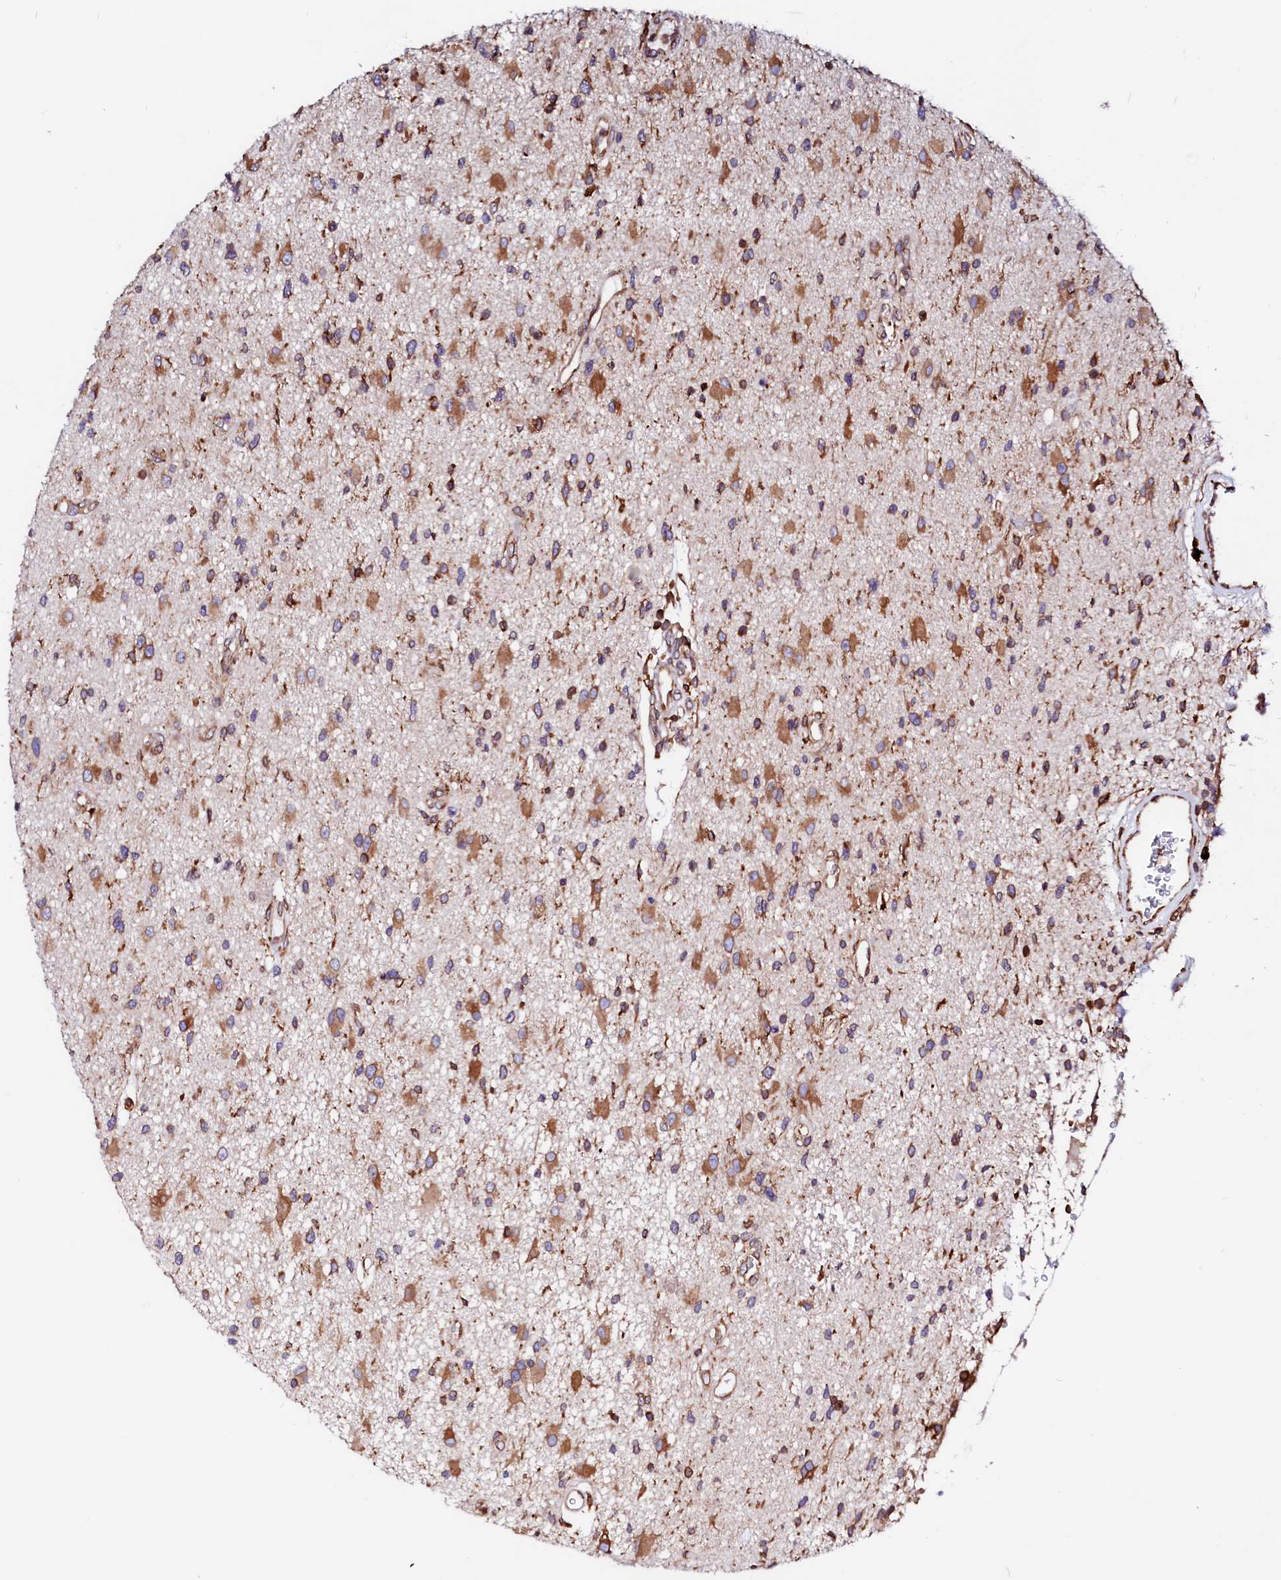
{"staining": {"intensity": "moderate", "quantity": ">75%", "location": "cytoplasmic/membranous"}, "tissue": "glioma", "cell_type": "Tumor cells", "image_type": "cancer", "snomed": [{"axis": "morphology", "description": "Glioma, malignant, High grade"}, {"axis": "topography", "description": "Brain"}], "caption": "A medium amount of moderate cytoplasmic/membranous positivity is present in about >75% of tumor cells in high-grade glioma (malignant) tissue.", "gene": "DERL1", "patient": {"sex": "male", "age": 33}}